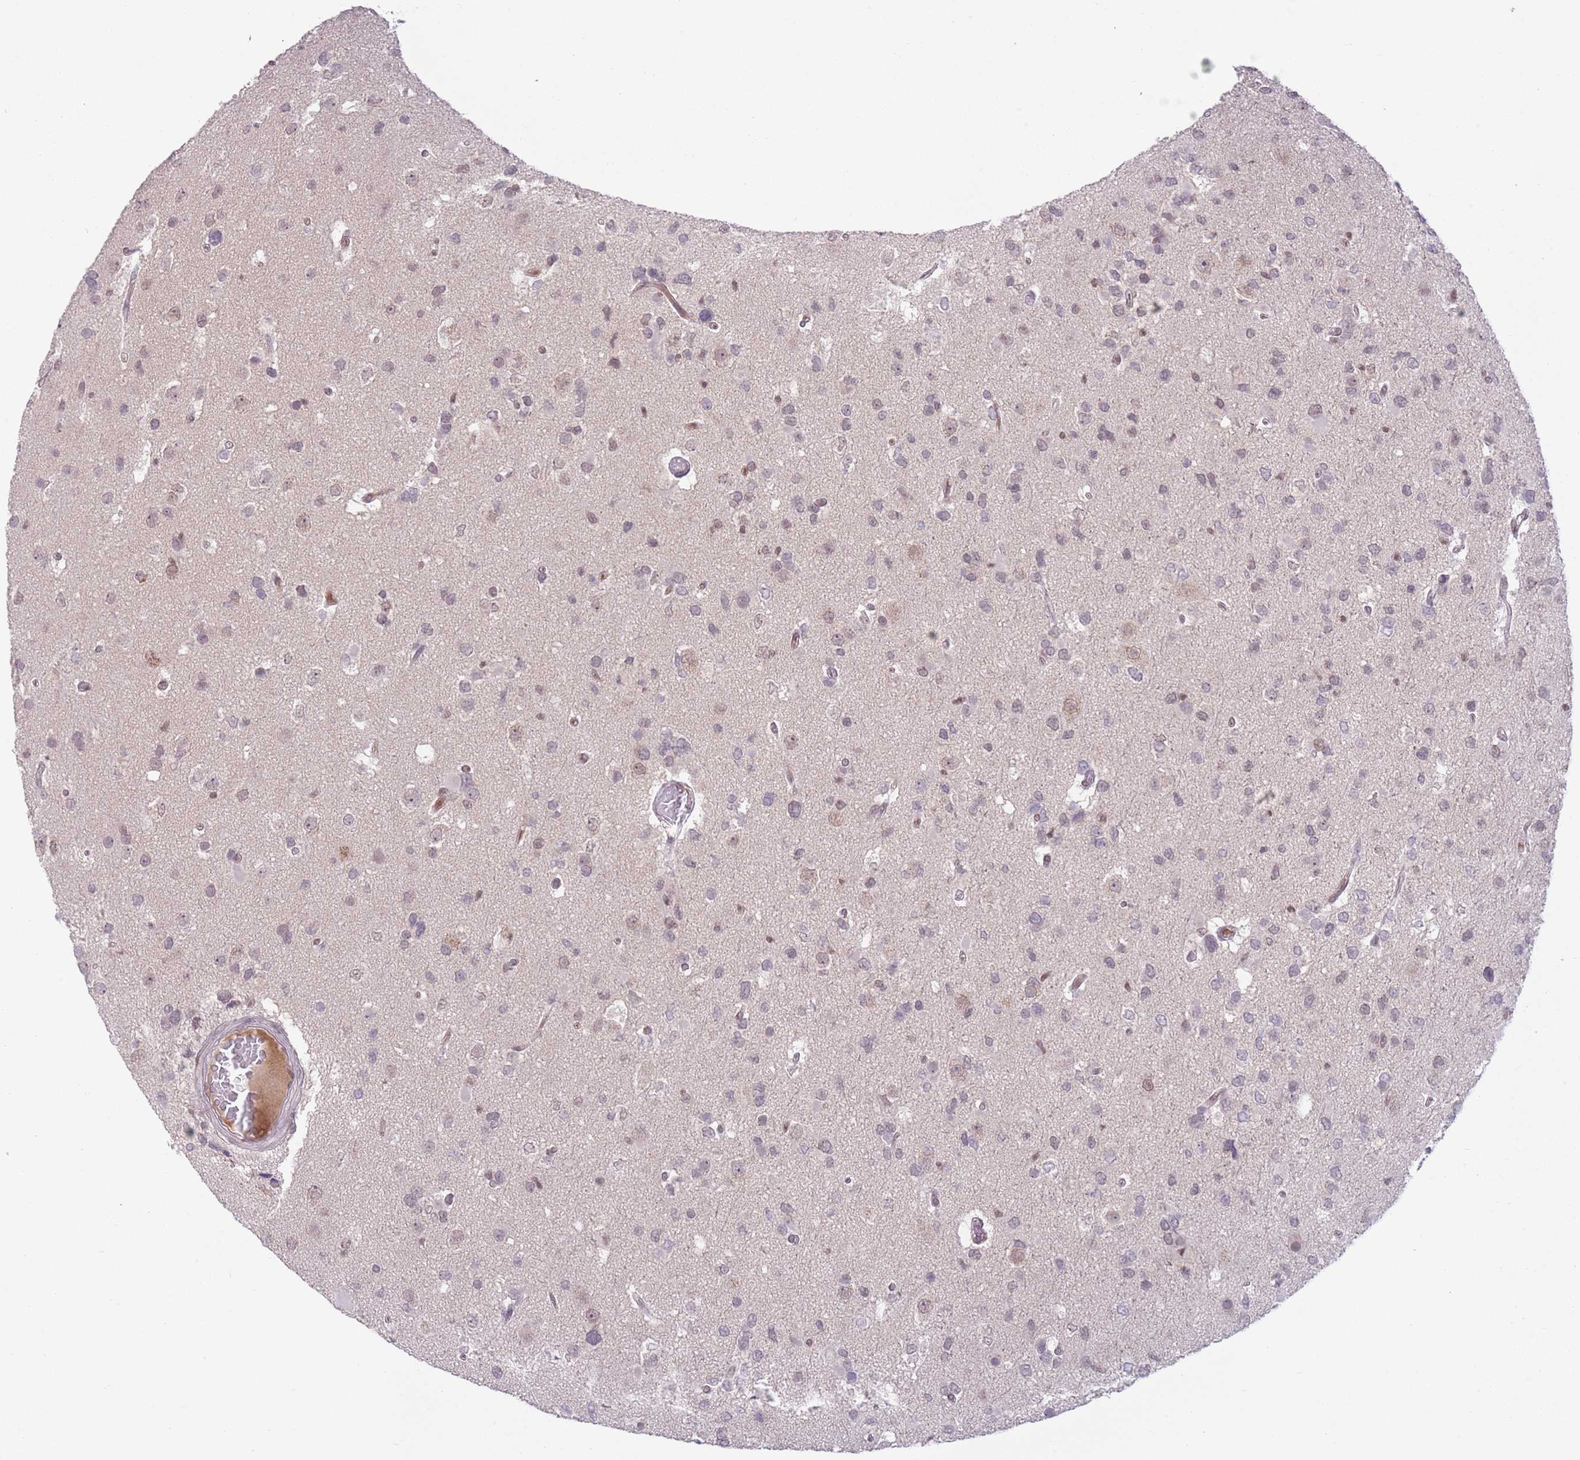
{"staining": {"intensity": "weak", "quantity": "<25%", "location": "nuclear"}, "tissue": "glioma", "cell_type": "Tumor cells", "image_type": "cancer", "snomed": [{"axis": "morphology", "description": "Glioma, malignant, High grade"}, {"axis": "topography", "description": "Brain"}], "caption": "Immunohistochemical staining of human malignant glioma (high-grade) displays no significant staining in tumor cells. (Immunohistochemistry, brightfield microscopy, high magnification).", "gene": "TM2D1", "patient": {"sex": "male", "age": 53}}